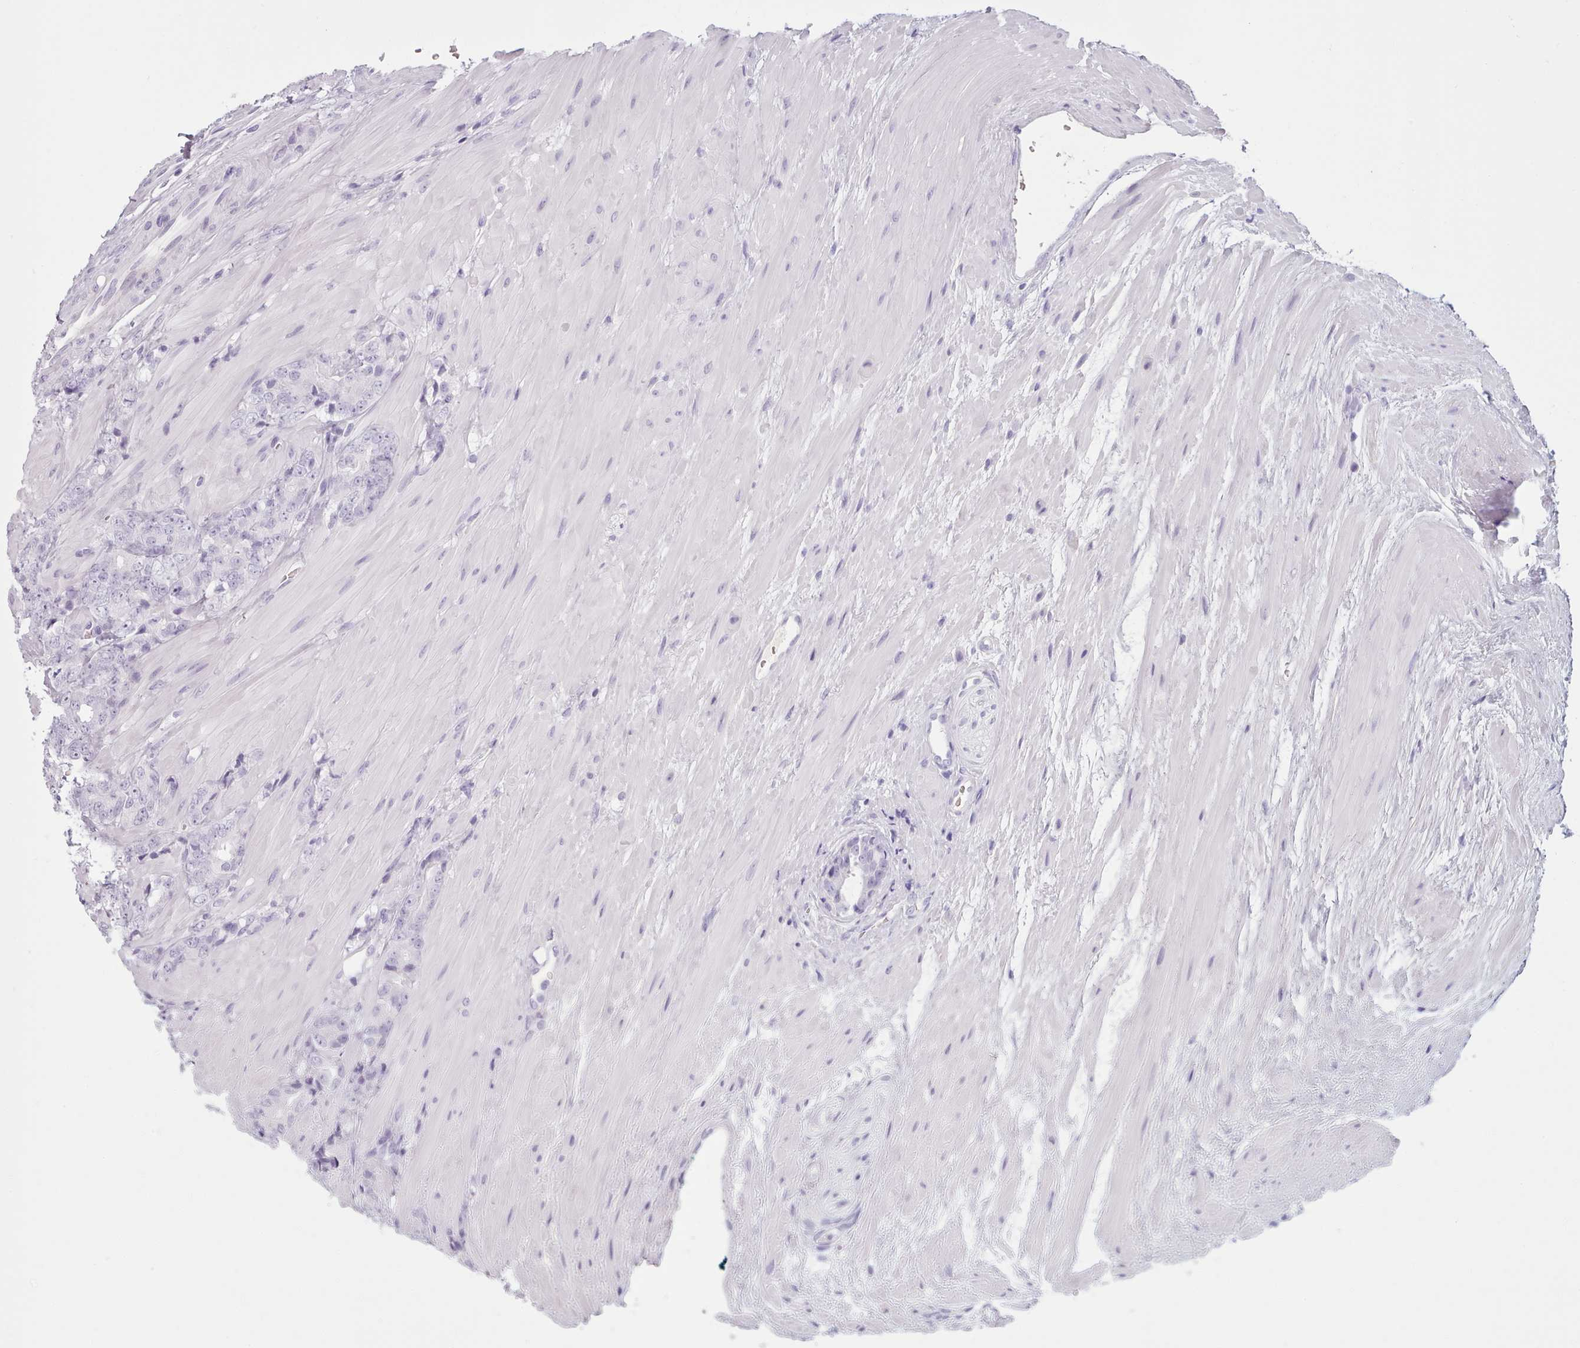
{"staining": {"intensity": "negative", "quantity": "none", "location": "none"}, "tissue": "prostate cancer", "cell_type": "Tumor cells", "image_type": "cancer", "snomed": [{"axis": "morphology", "description": "Adenocarcinoma, High grade"}, {"axis": "topography", "description": "Prostate"}], "caption": "Immunohistochemical staining of human prostate cancer reveals no significant positivity in tumor cells. (Brightfield microscopy of DAB IHC at high magnification).", "gene": "ZNF43", "patient": {"sex": "male", "age": 62}}